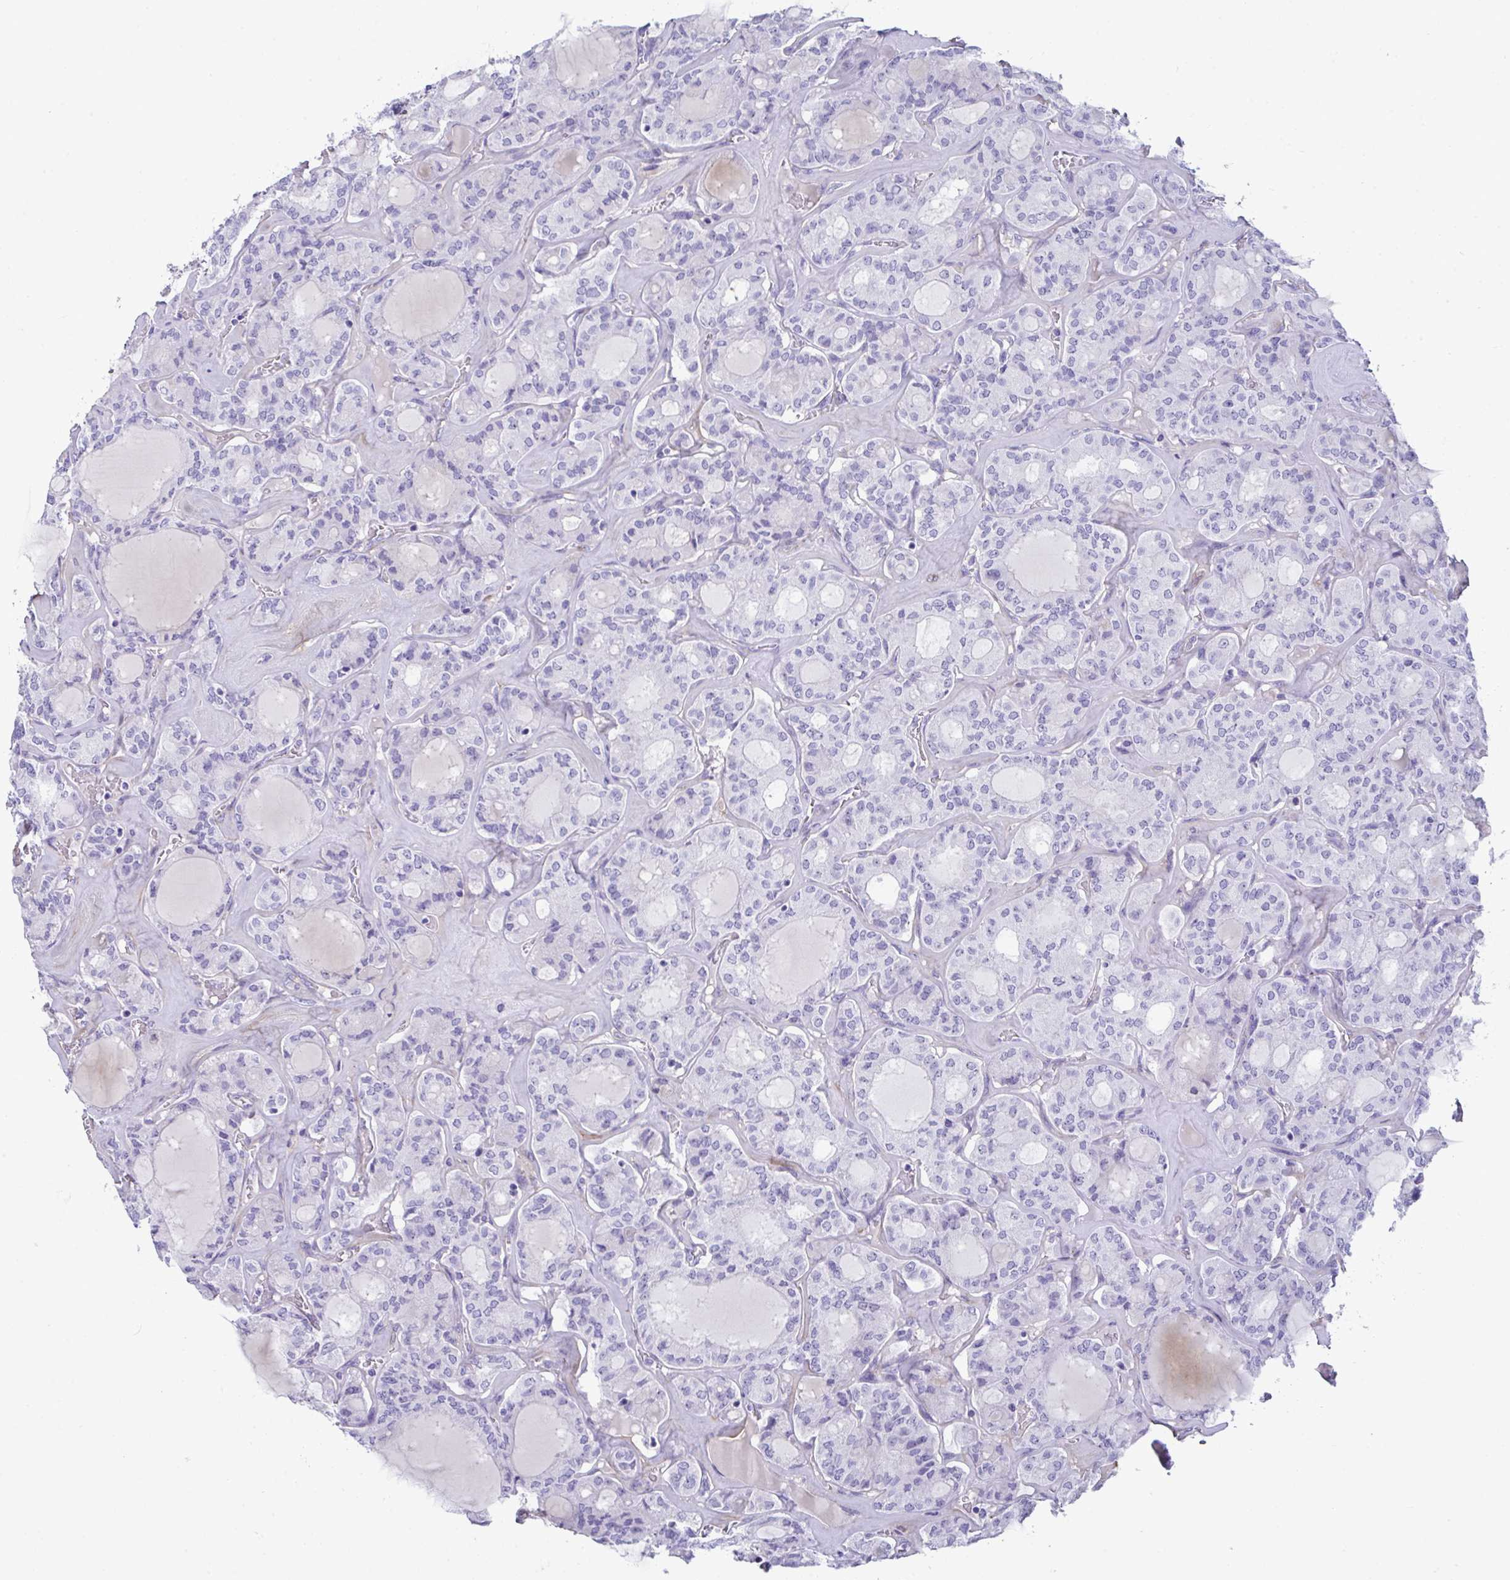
{"staining": {"intensity": "negative", "quantity": "none", "location": "none"}, "tissue": "thyroid cancer", "cell_type": "Tumor cells", "image_type": "cancer", "snomed": [{"axis": "morphology", "description": "Papillary adenocarcinoma, NOS"}, {"axis": "topography", "description": "Thyroid gland"}], "caption": "This is an IHC photomicrograph of thyroid cancer. There is no staining in tumor cells.", "gene": "LHFPL6", "patient": {"sex": "male", "age": 87}}